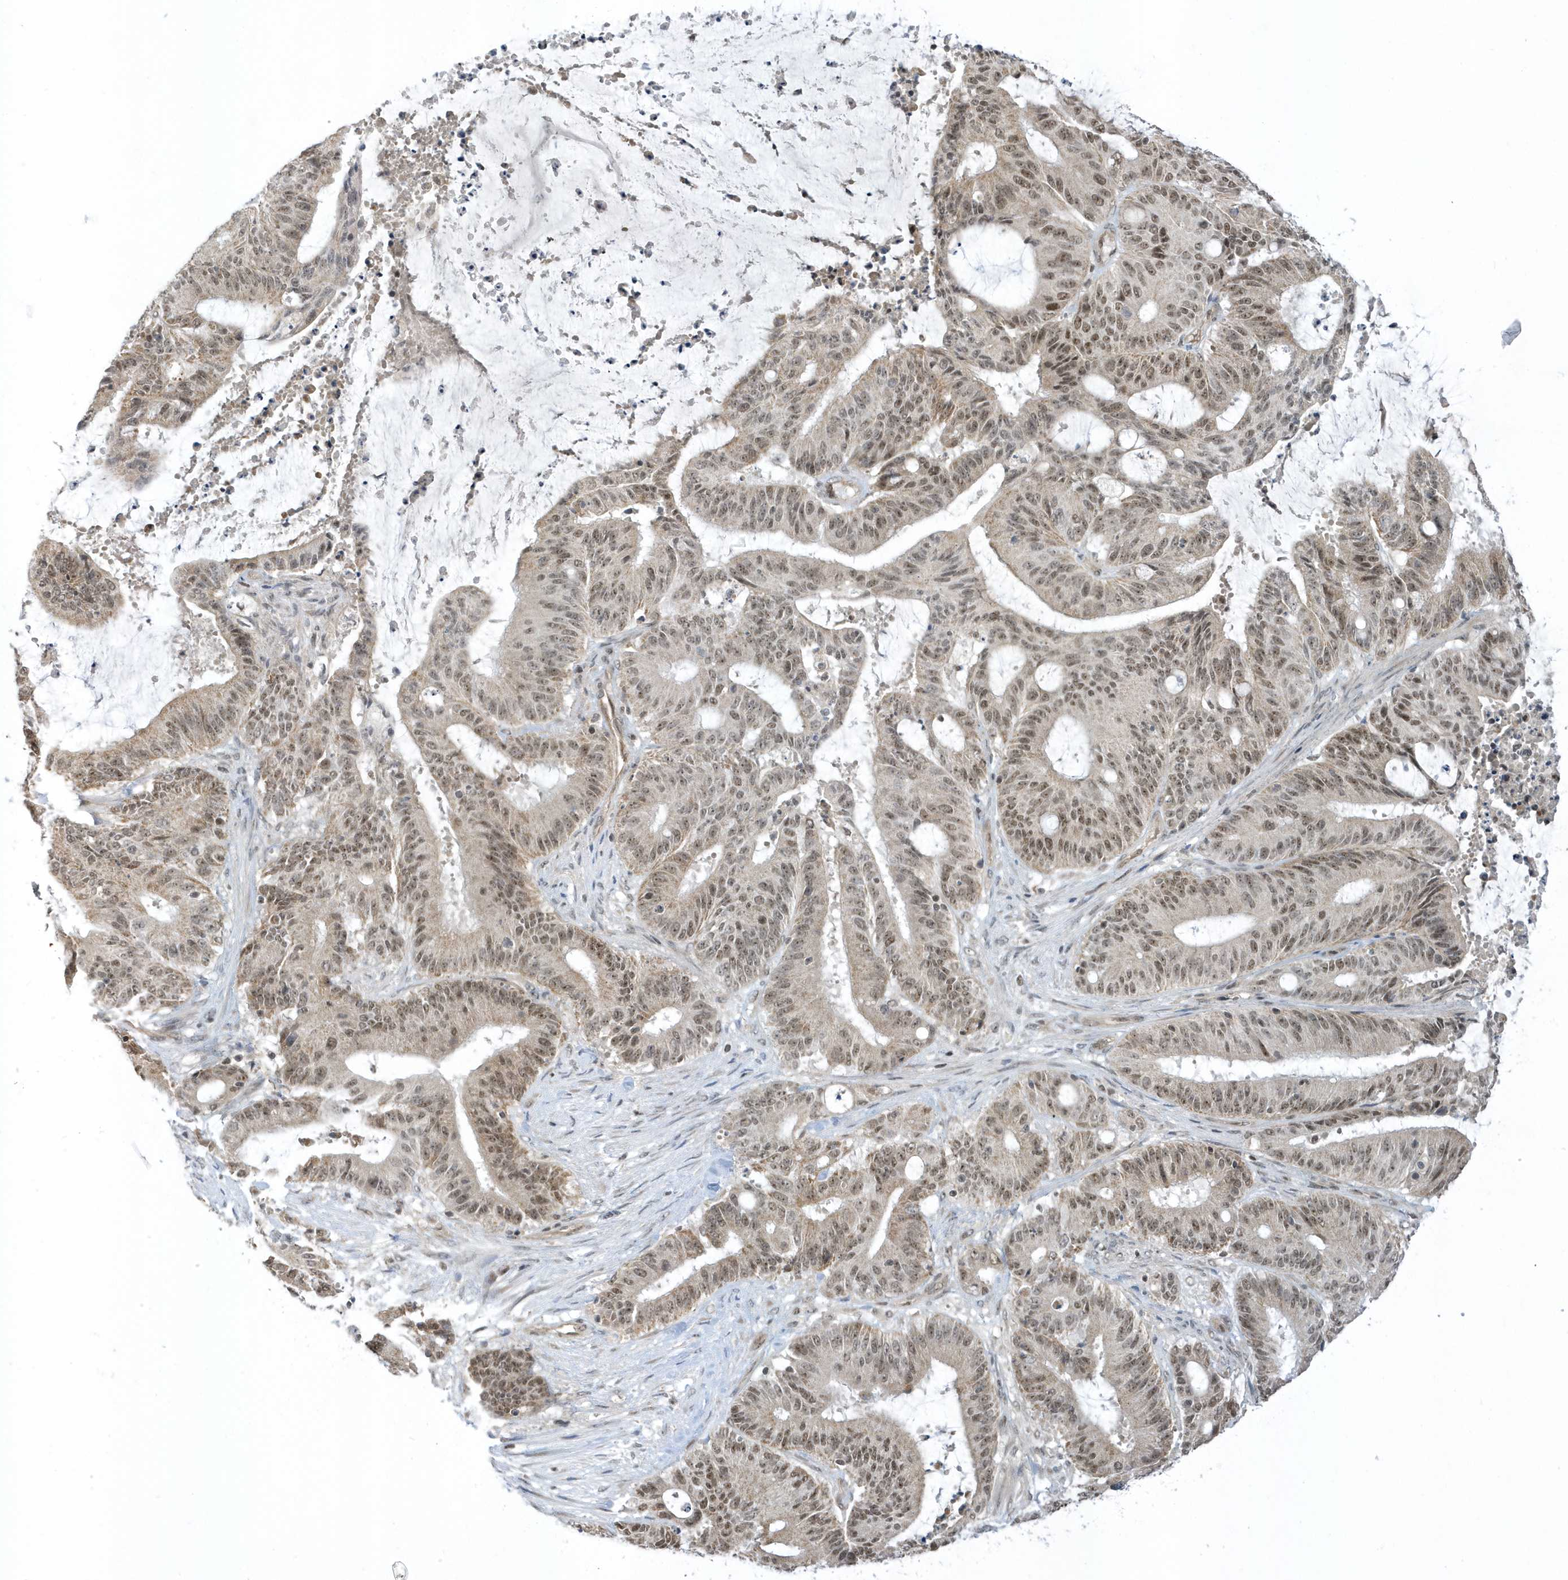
{"staining": {"intensity": "moderate", "quantity": "25%-75%", "location": "nuclear"}, "tissue": "liver cancer", "cell_type": "Tumor cells", "image_type": "cancer", "snomed": [{"axis": "morphology", "description": "Normal tissue, NOS"}, {"axis": "morphology", "description": "Cholangiocarcinoma"}, {"axis": "topography", "description": "Liver"}, {"axis": "topography", "description": "Peripheral nerve tissue"}], "caption": "High-magnification brightfield microscopy of liver cholangiocarcinoma stained with DAB (brown) and counterstained with hematoxylin (blue). tumor cells exhibit moderate nuclear positivity is seen in approximately25%-75% of cells.", "gene": "ZNF740", "patient": {"sex": "female", "age": 73}}